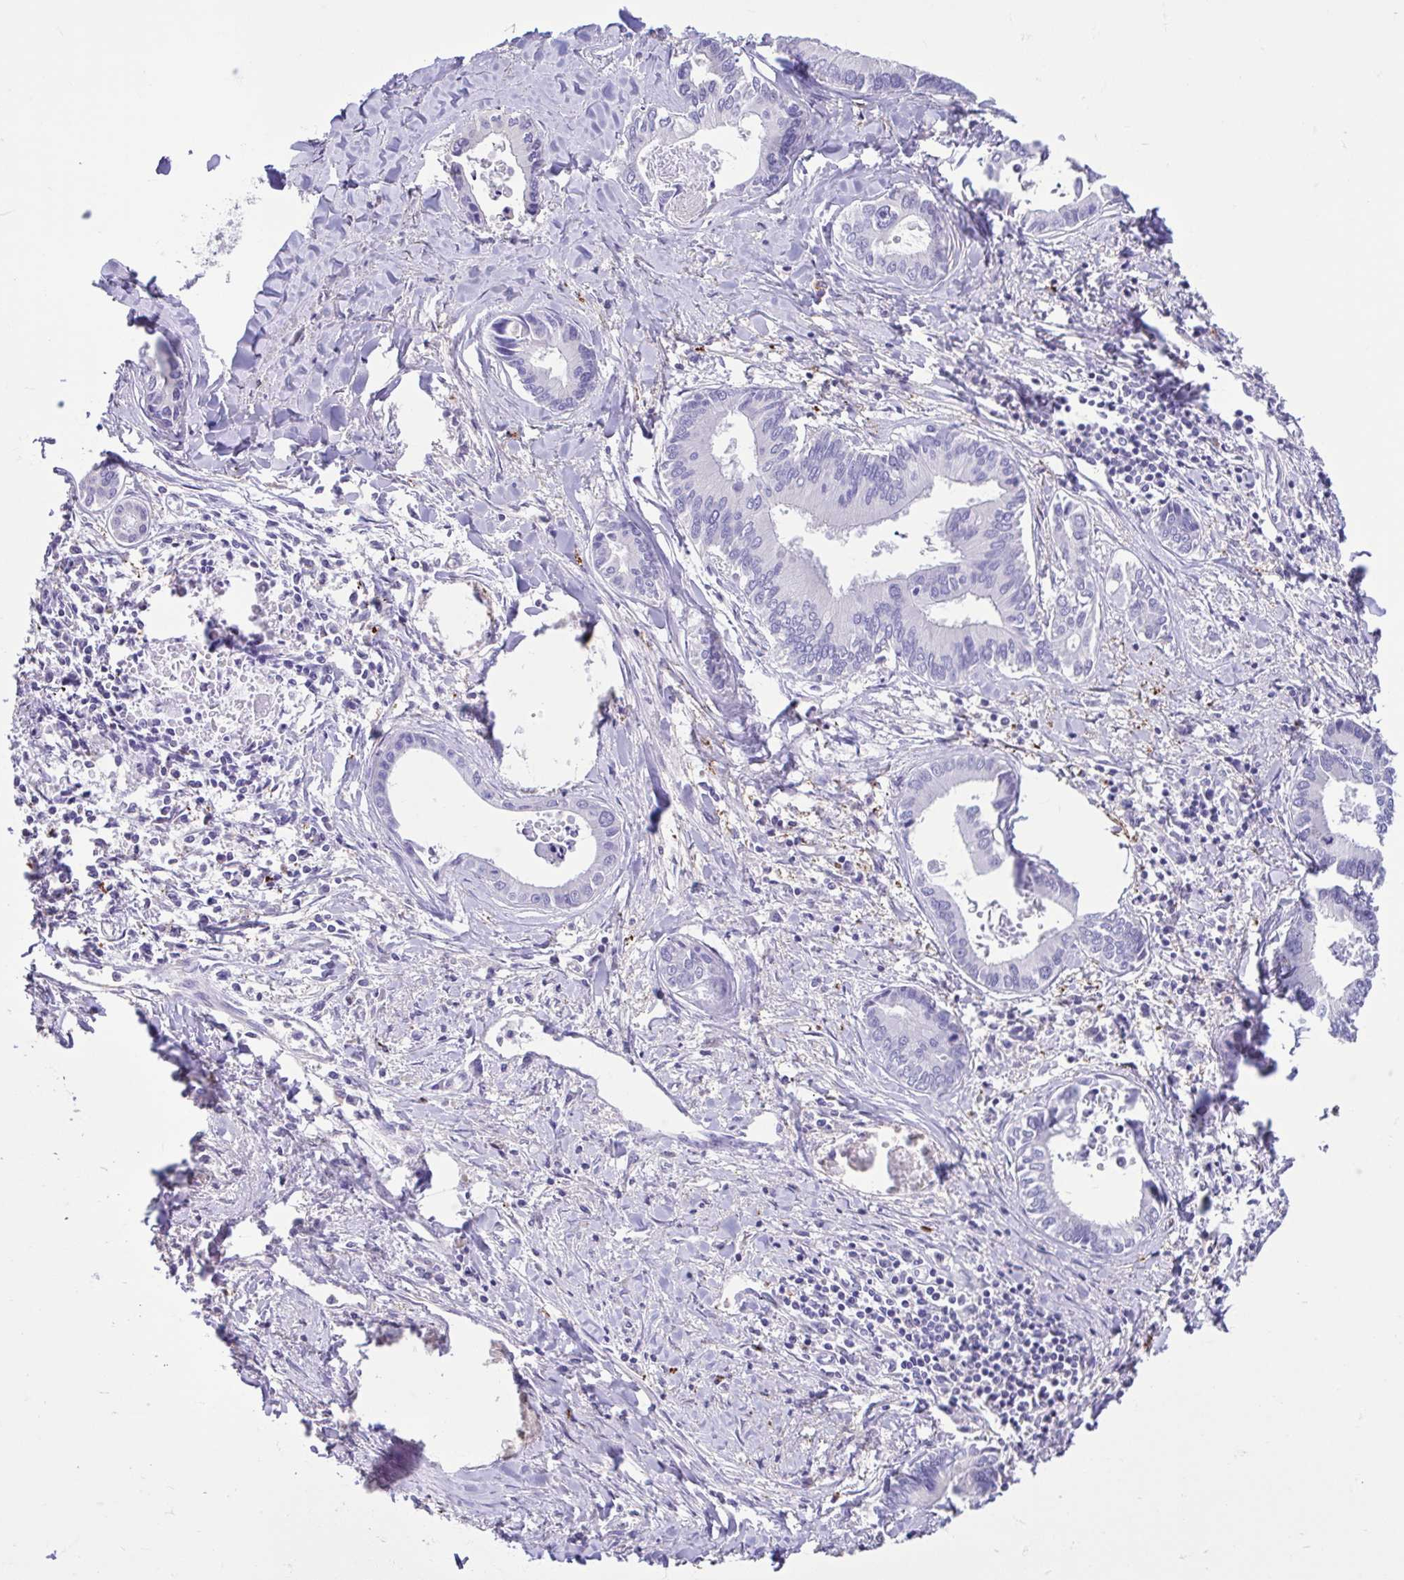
{"staining": {"intensity": "negative", "quantity": "none", "location": "none"}, "tissue": "liver cancer", "cell_type": "Tumor cells", "image_type": "cancer", "snomed": [{"axis": "morphology", "description": "Cholangiocarcinoma"}, {"axis": "topography", "description": "Liver"}], "caption": "There is no significant expression in tumor cells of liver cancer (cholangiocarcinoma).", "gene": "PLA2G4E", "patient": {"sex": "male", "age": 66}}